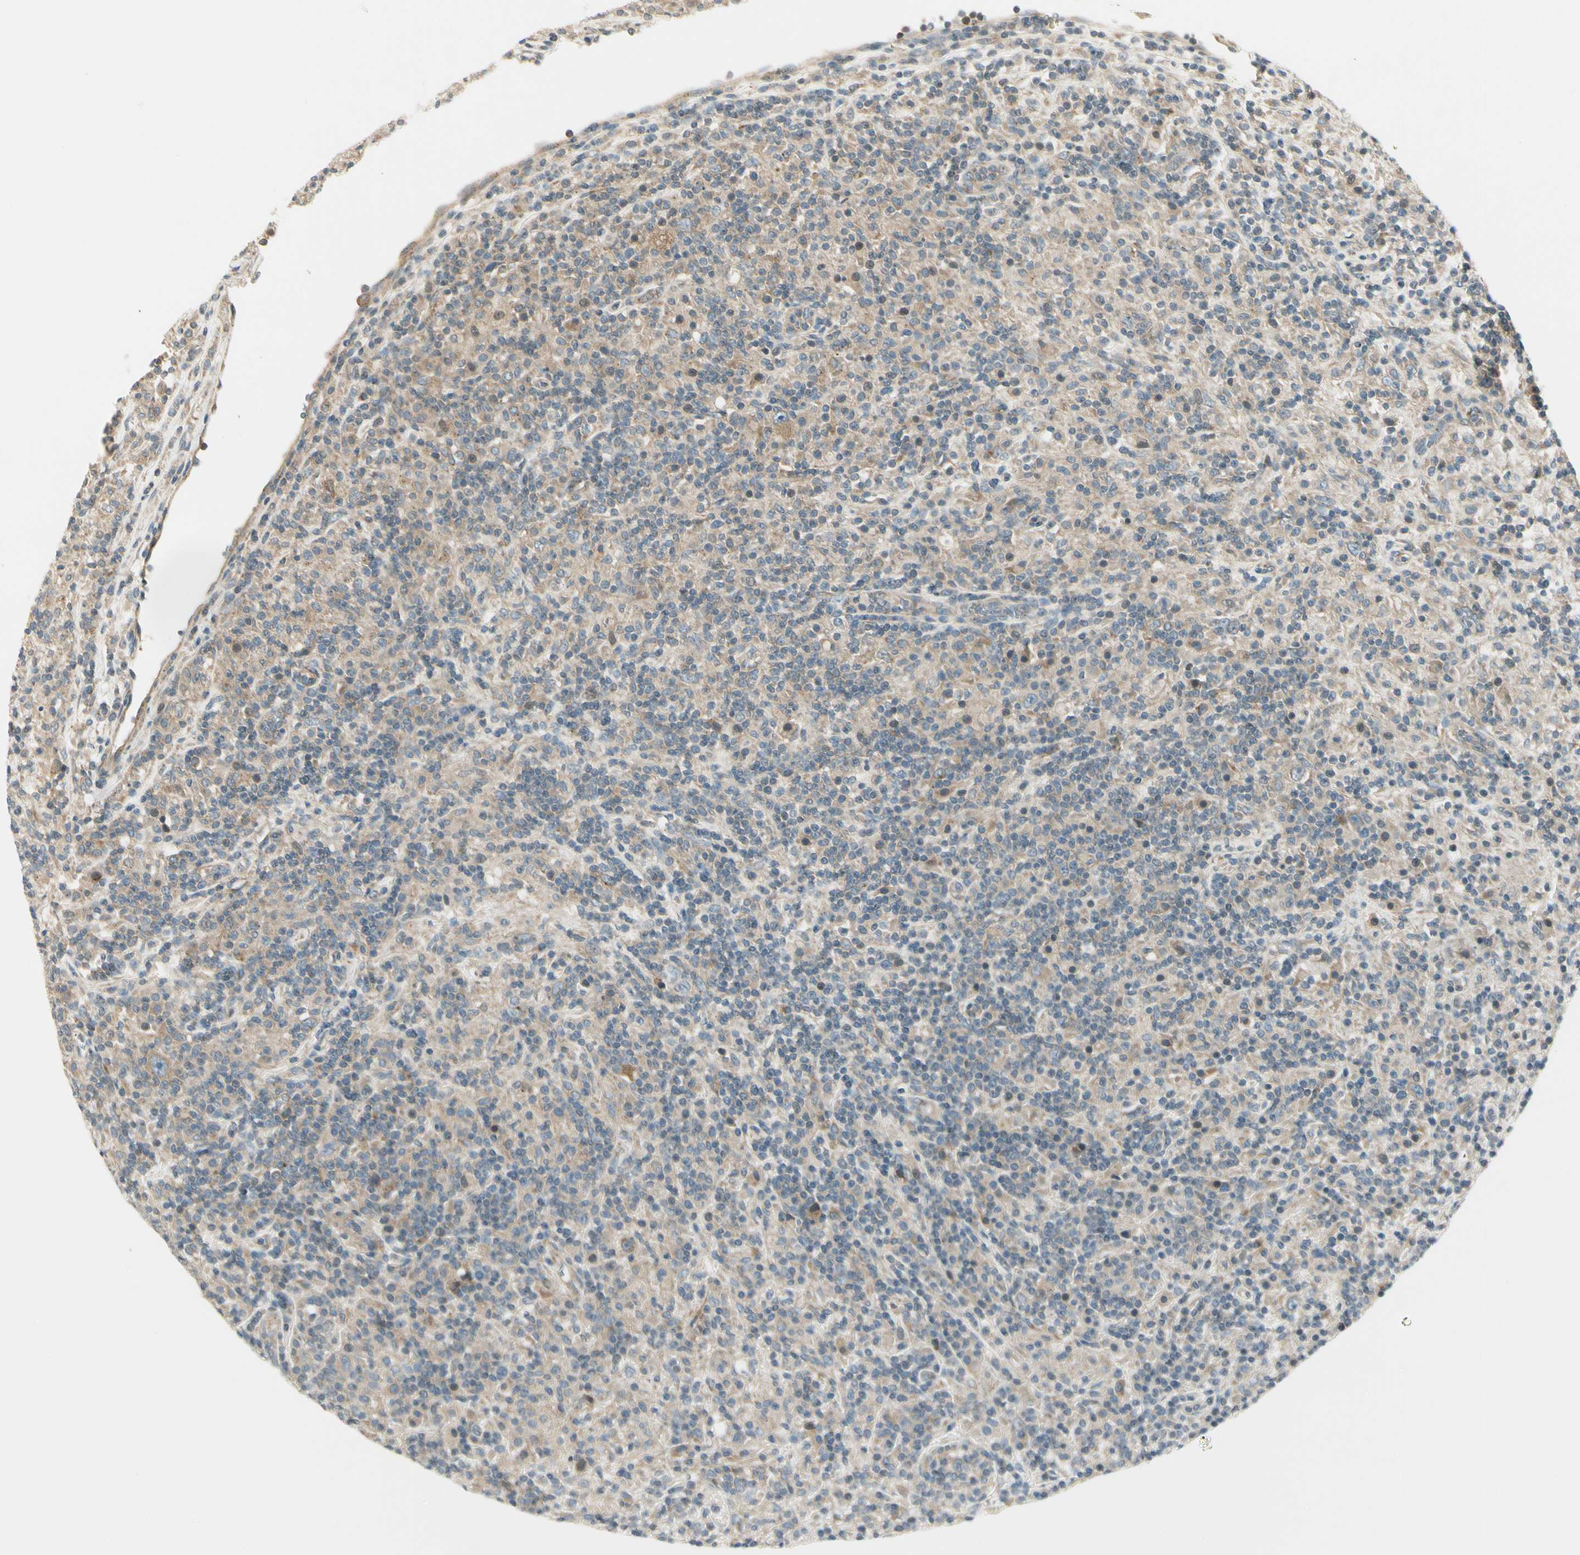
{"staining": {"intensity": "weak", "quantity": ">75%", "location": "cytoplasmic/membranous"}, "tissue": "lymphoma", "cell_type": "Tumor cells", "image_type": "cancer", "snomed": [{"axis": "morphology", "description": "Hodgkin's disease, NOS"}, {"axis": "topography", "description": "Lymph node"}], "caption": "This photomicrograph exhibits lymphoma stained with immunohistochemistry to label a protein in brown. The cytoplasmic/membranous of tumor cells show weak positivity for the protein. Nuclei are counter-stained blue.", "gene": "MANSC1", "patient": {"sex": "male", "age": 70}}